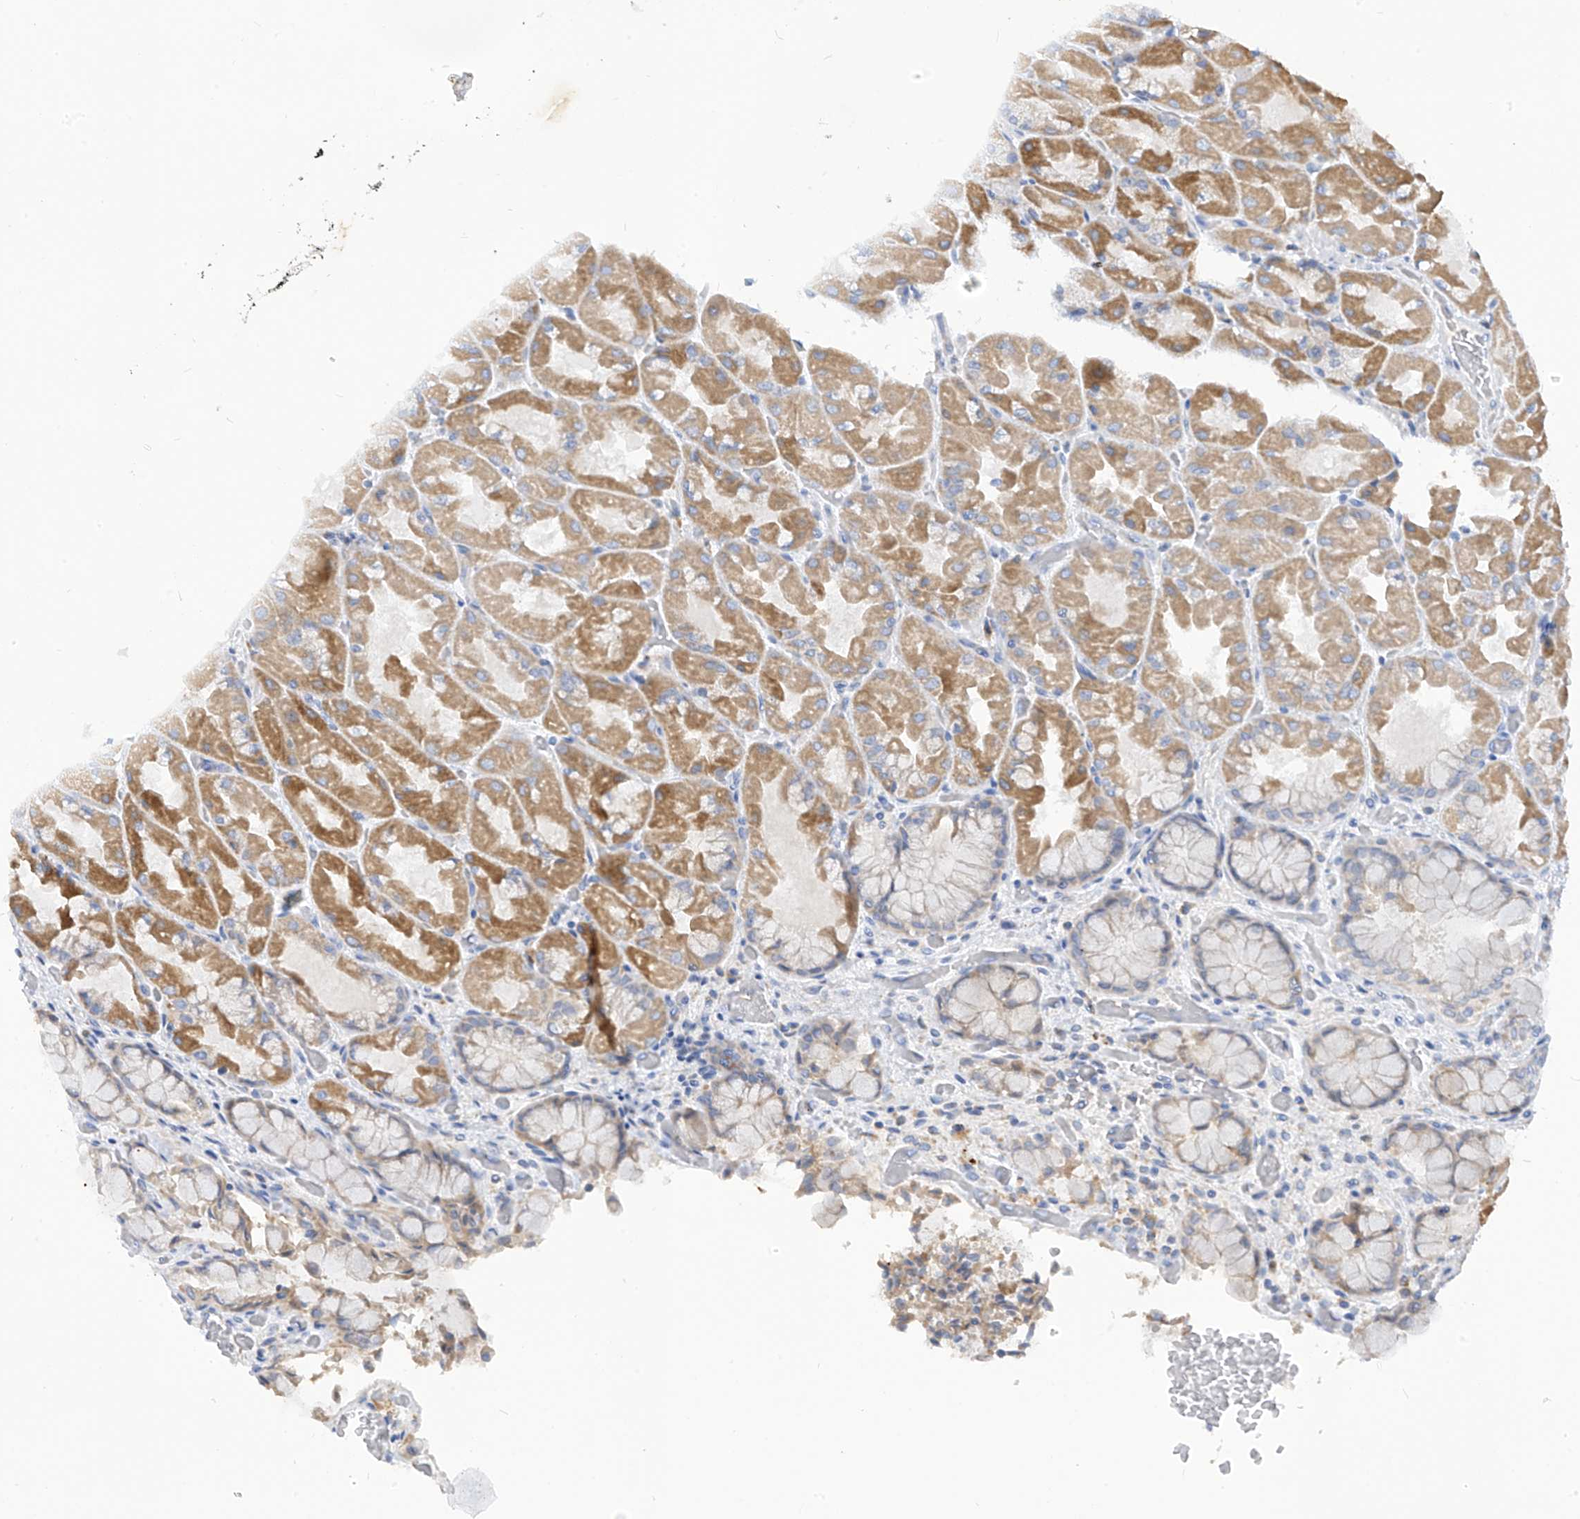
{"staining": {"intensity": "moderate", "quantity": "25%-75%", "location": "cytoplasmic/membranous"}, "tissue": "stomach", "cell_type": "Glandular cells", "image_type": "normal", "snomed": [{"axis": "morphology", "description": "Normal tissue, NOS"}, {"axis": "topography", "description": "Stomach"}], "caption": "A brown stain highlights moderate cytoplasmic/membranous expression of a protein in glandular cells of normal human stomach. Nuclei are stained in blue.", "gene": "ZNF404", "patient": {"sex": "female", "age": 61}}